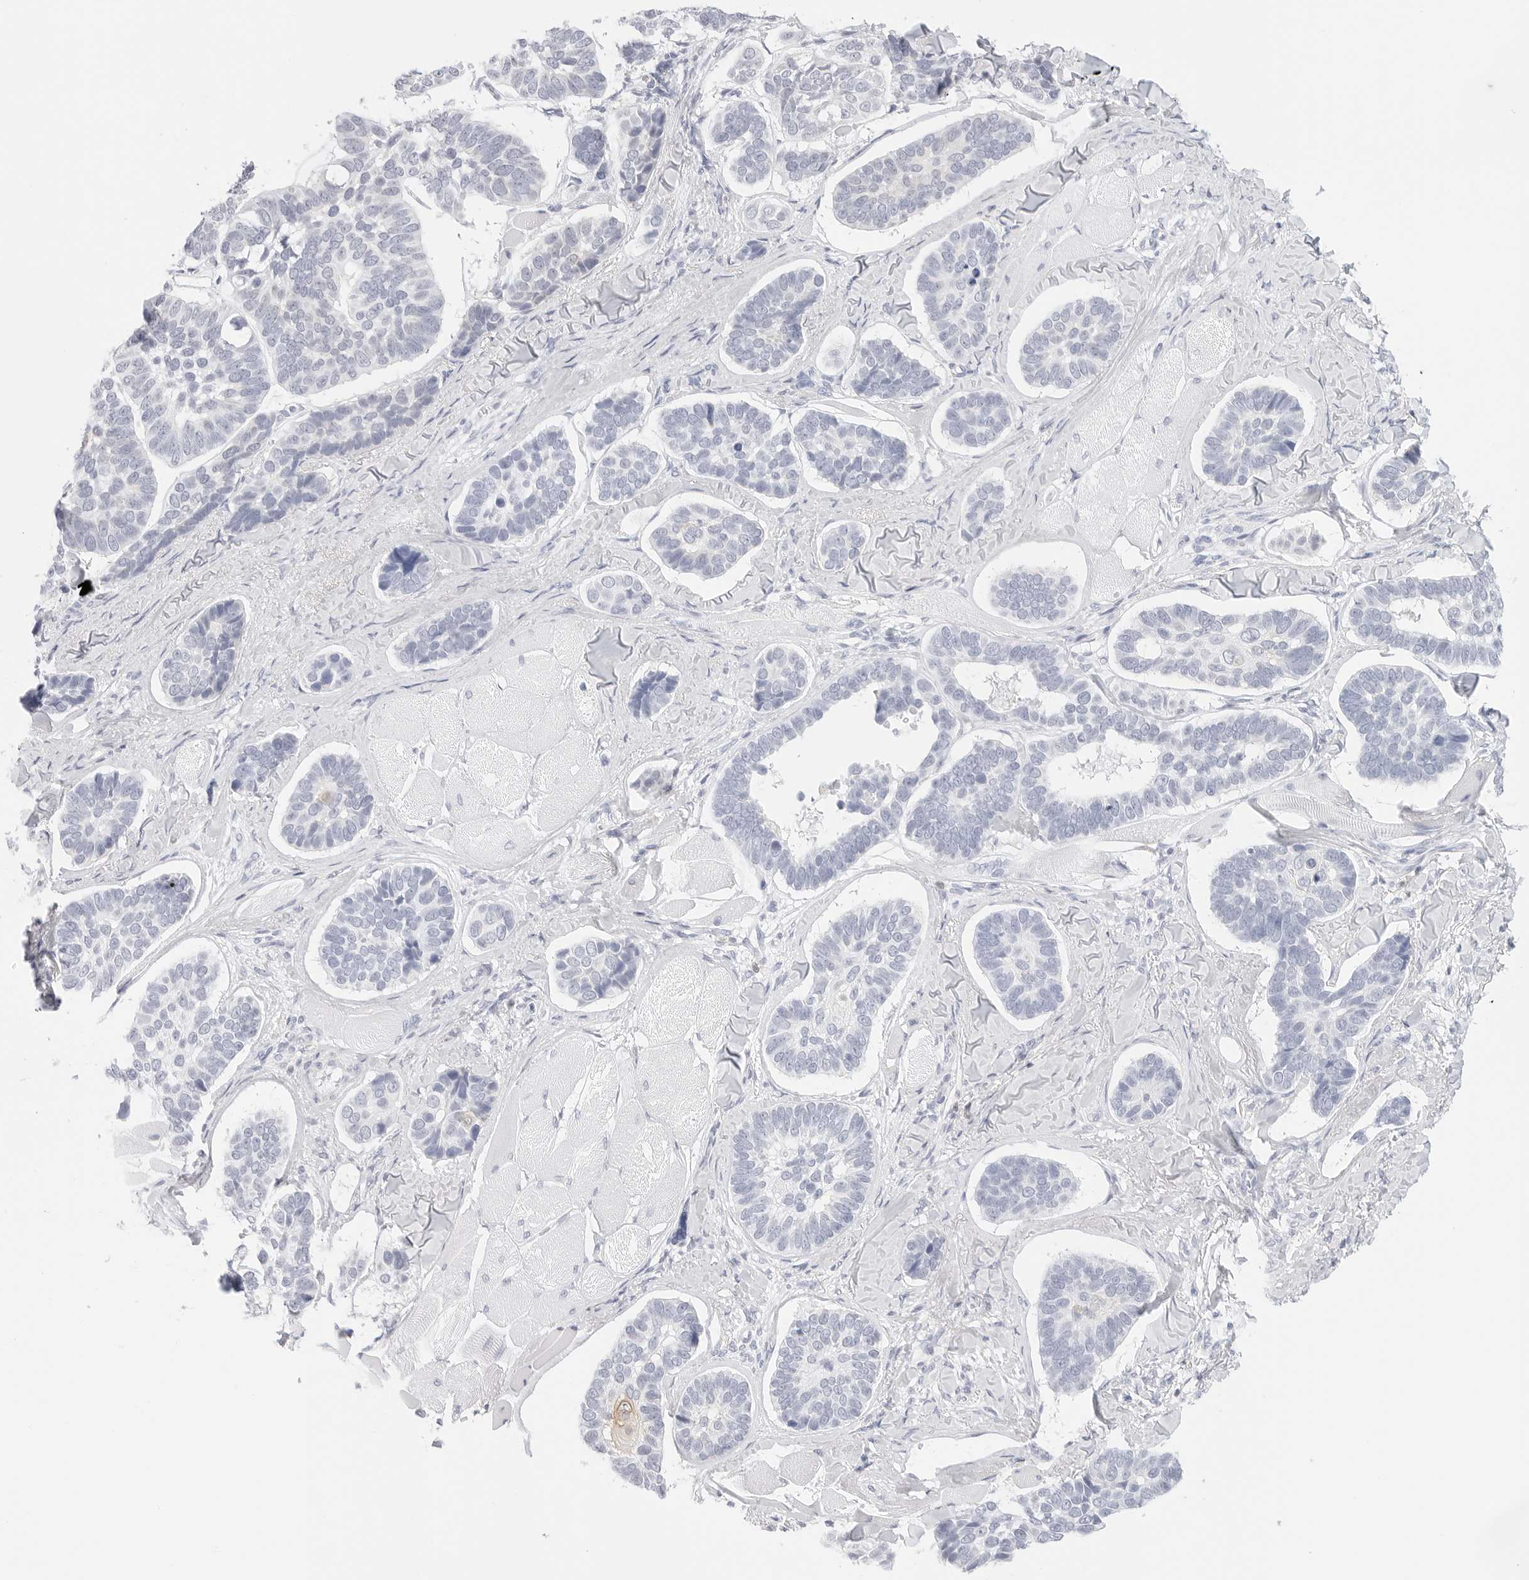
{"staining": {"intensity": "negative", "quantity": "none", "location": "none"}, "tissue": "skin cancer", "cell_type": "Tumor cells", "image_type": "cancer", "snomed": [{"axis": "morphology", "description": "Basal cell carcinoma"}, {"axis": "topography", "description": "Skin"}], "caption": "Human skin cancer (basal cell carcinoma) stained for a protein using IHC shows no expression in tumor cells.", "gene": "SLC9A3R1", "patient": {"sex": "male", "age": 62}}